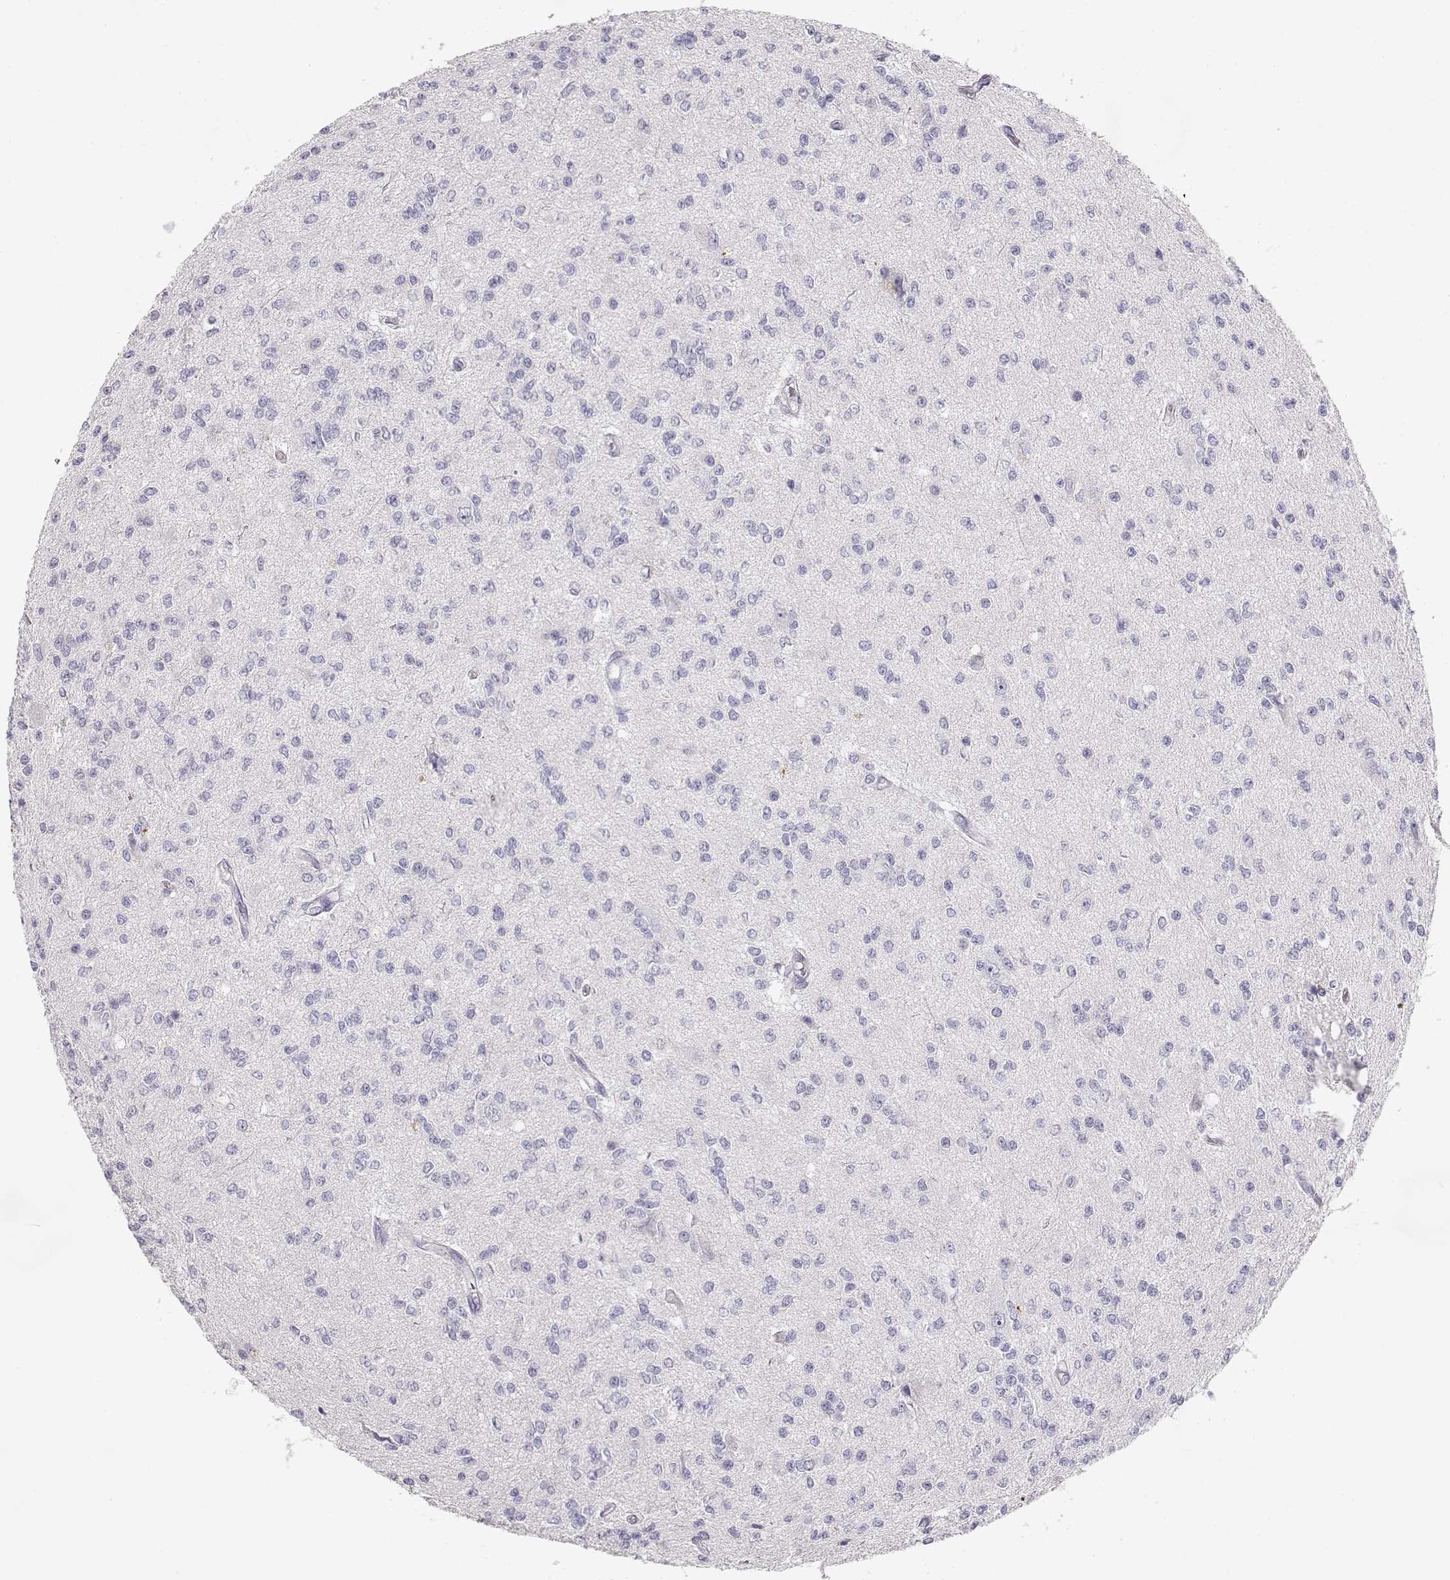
{"staining": {"intensity": "negative", "quantity": "none", "location": "none"}, "tissue": "glioma", "cell_type": "Tumor cells", "image_type": "cancer", "snomed": [{"axis": "morphology", "description": "Glioma, malignant, Low grade"}, {"axis": "topography", "description": "Brain"}], "caption": "This is an immunohistochemistry micrograph of human glioma. There is no expression in tumor cells.", "gene": "SLCO6A1", "patient": {"sex": "male", "age": 67}}